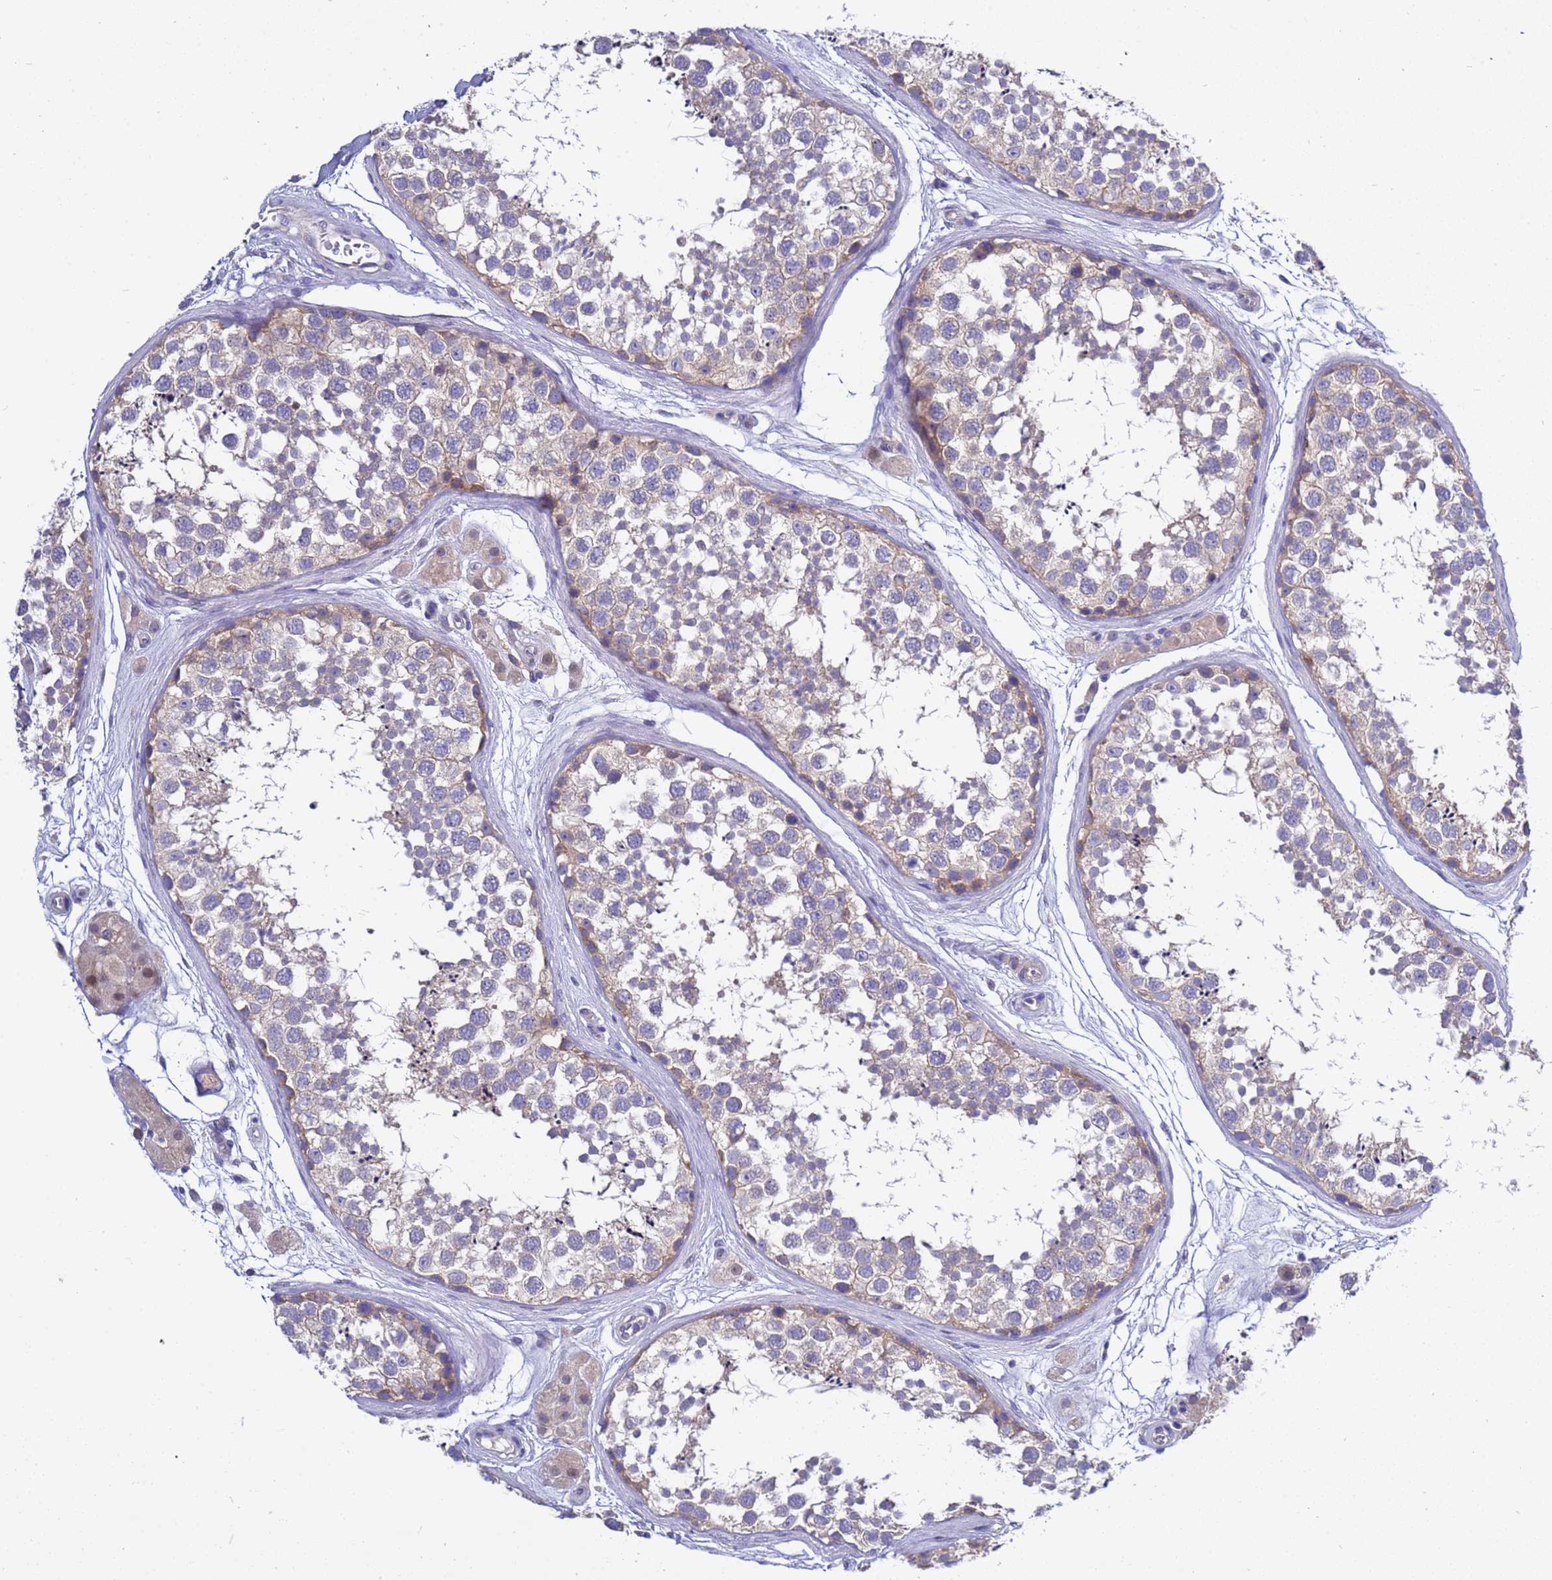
{"staining": {"intensity": "weak", "quantity": "<25%", "location": "cytoplasmic/membranous"}, "tissue": "testis", "cell_type": "Cells in seminiferous ducts", "image_type": "normal", "snomed": [{"axis": "morphology", "description": "Normal tissue, NOS"}, {"axis": "topography", "description": "Testis"}], "caption": "The image displays no staining of cells in seminiferous ducts in normal testis.", "gene": "RC3H2", "patient": {"sex": "male", "age": 56}}